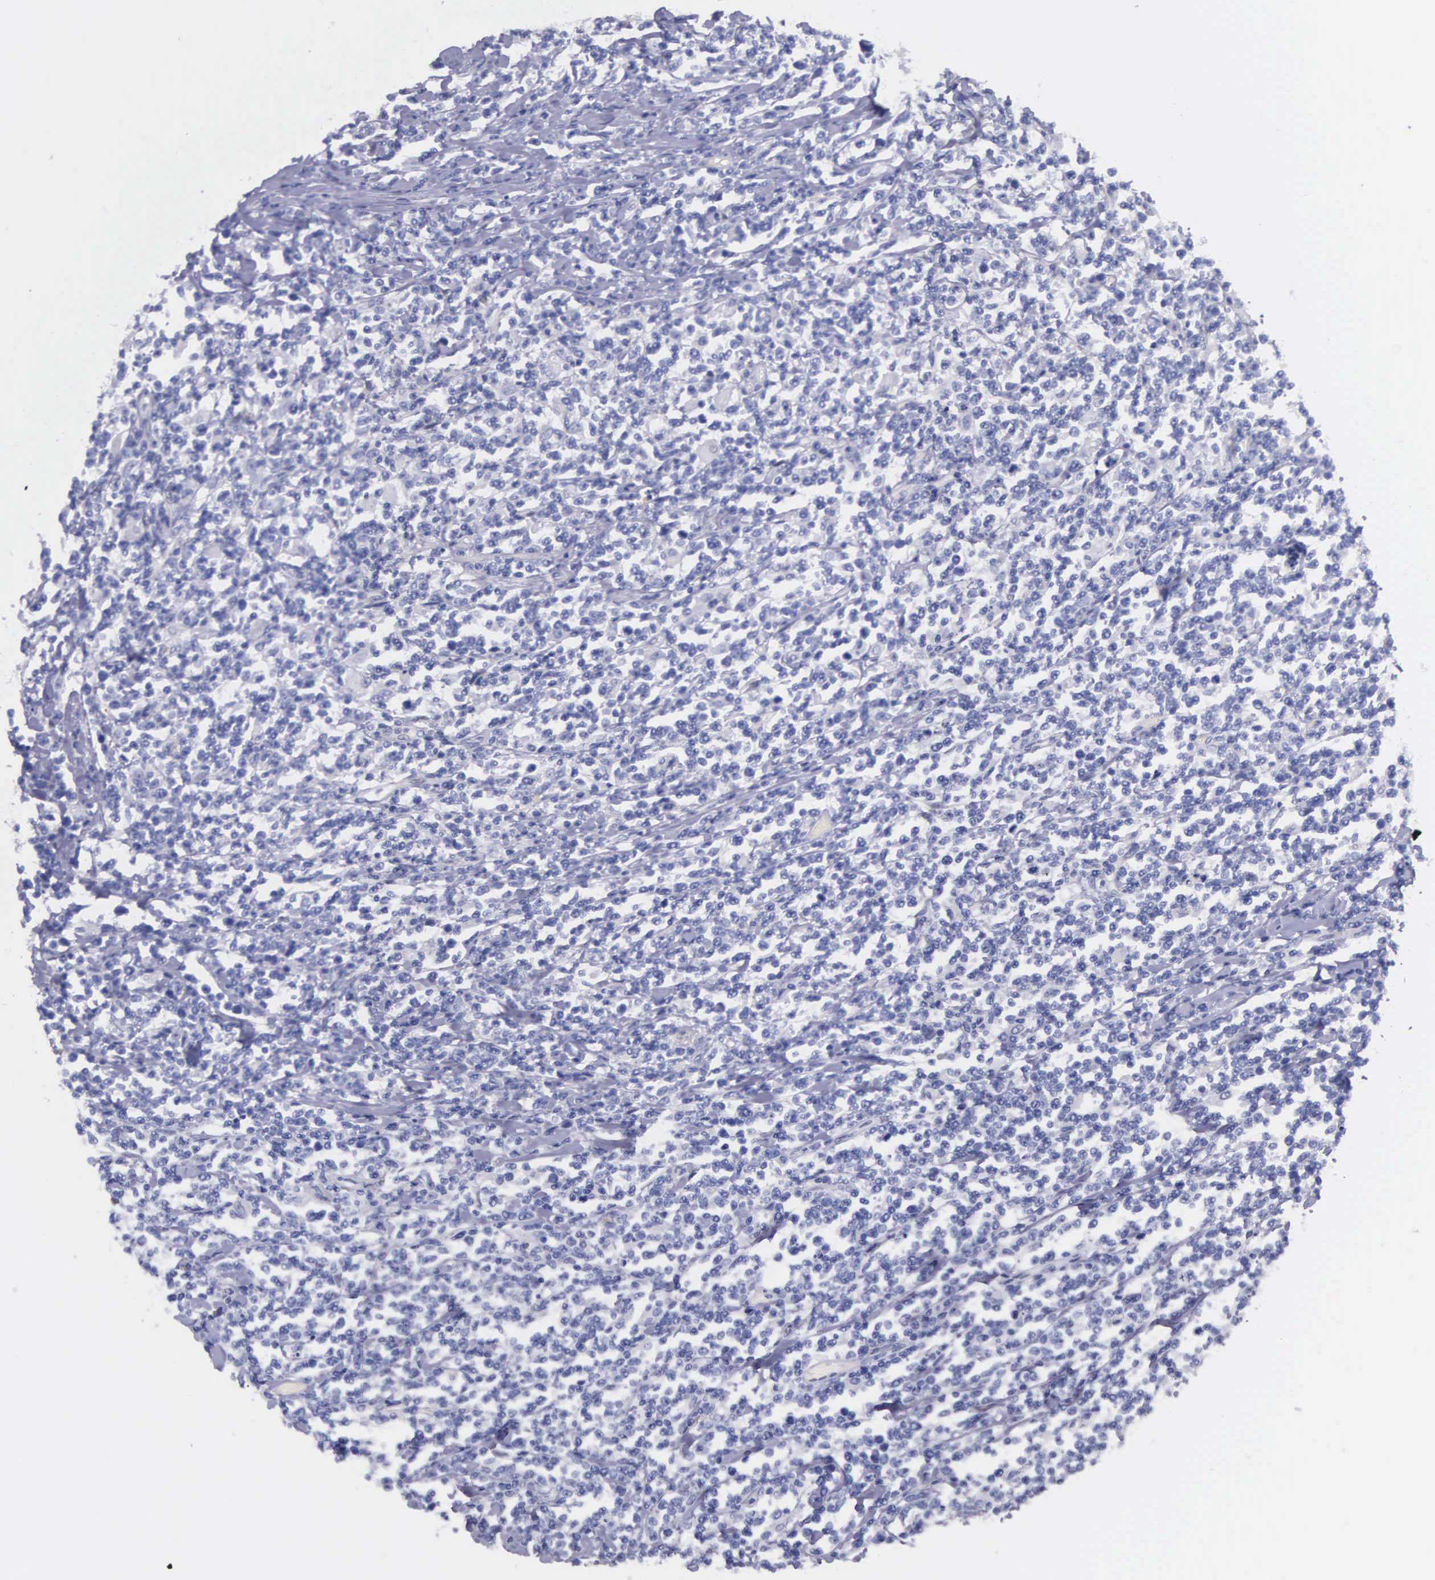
{"staining": {"intensity": "negative", "quantity": "none", "location": "none"}, "tissue": "lymphoma", "cell_type": "Tumor cells", "image_type": "cancer", "snomed": [{"axis": "morphology", "description": "Malignant lymphoma, non-Hodgkin's type, High grade"}, {"axis": "topography", "description": "Colon"}], "caption": "An image of human malignant lymphoma, non-Hodgkin's type (high-grade) is negative for staining in tumor cells.", "gene": "GSTT2", "patient": {"sex": "male", "age": 82}}